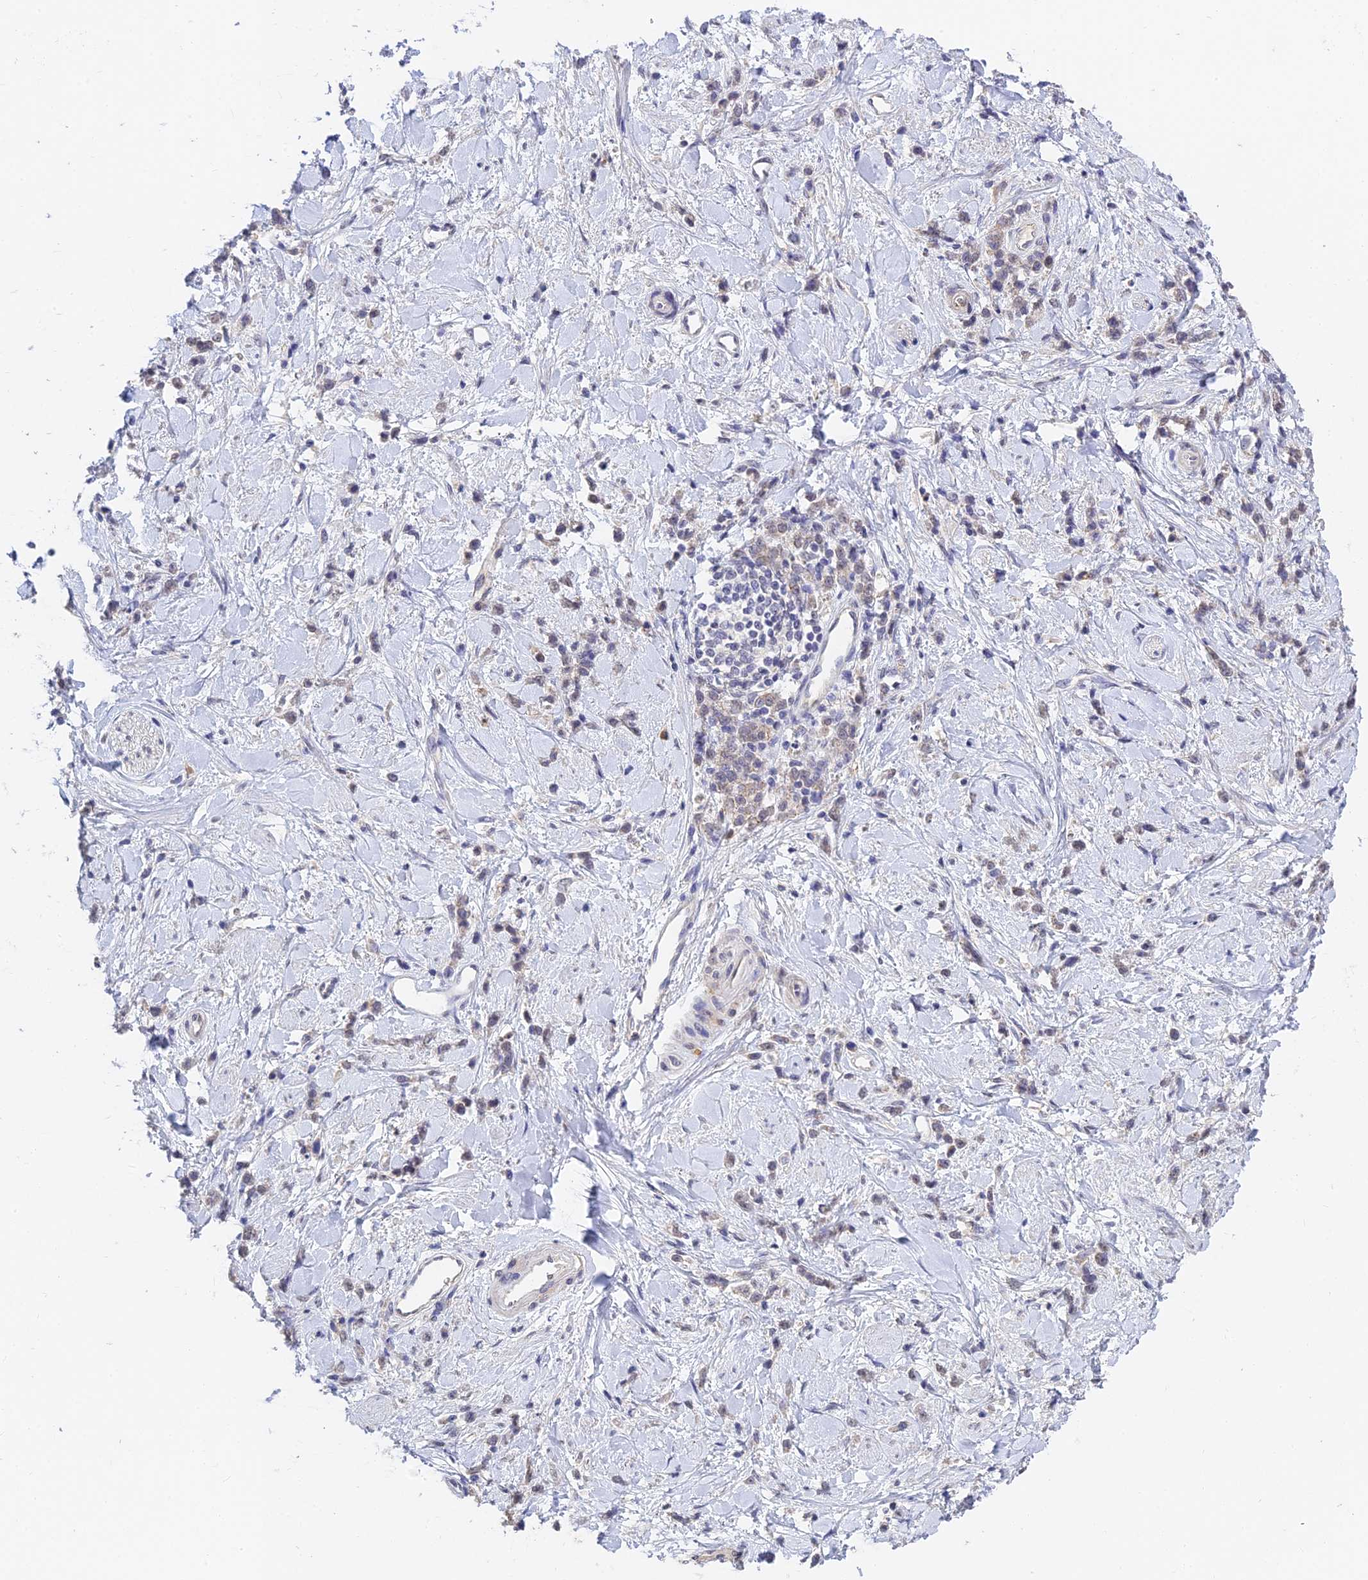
{"staining": {"intensity": "negative", "quantity": "none", "location": "none"}, "tissue": "stomach cancer", "cell_type": "Tumor cells", "image_type": "cancer", "snomed": [{"axis": "morphology", "description": "Adenocarcinoma, NOS"}, {"axis": "topography", "description": "Stomach"}], "caption": "Adenocarcinoma (stomach) was stained to show a protein in brown. There is no significant staining in tumor cells.", "gene": "HOXB1", "patient": {"sex": "female", "age": 60}}